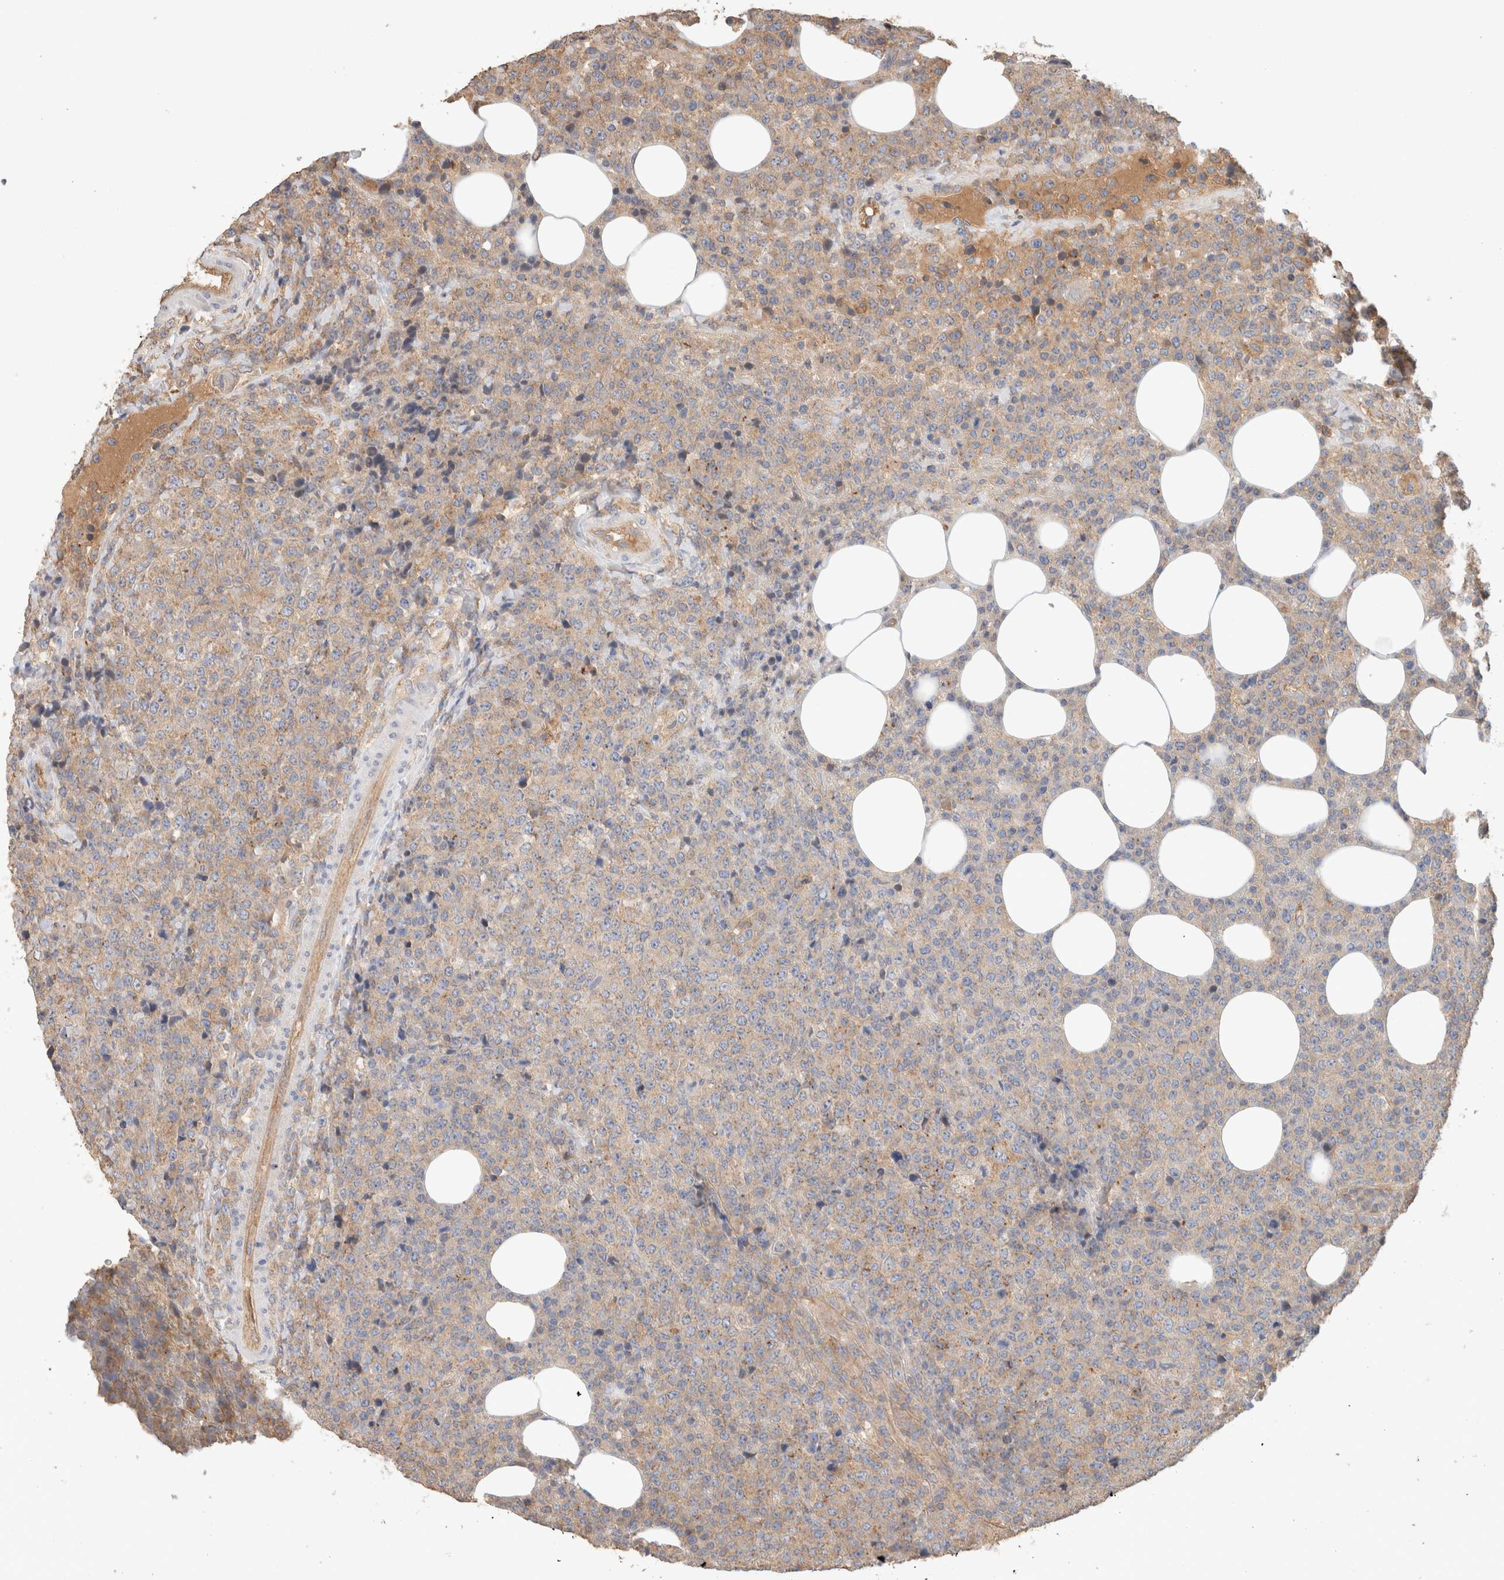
{"staining": {"intensity": "weak", "quantity": "25%-75%", "location": "cytoplasmic/membranous"}, "tissue": "lymphoma", "cell_type": "Tumor cells", "image_type": "cancer", "snomed": [{"axis": "morphology", "description": "Malignant lymphoma, non-Hodgkin's type, High grade"}, {"axis": "topography", "description": "Lymph node"}], "caption": "Tumor cells exhibit low levels of weak cytoplasmic/membranous staining in approximately 25%-75% of cells in malignant lymphoma, non-Hodgkin's type (high-grade).", "gene": "CFAP418", "patient": {"sex": "male", "age": 13}}